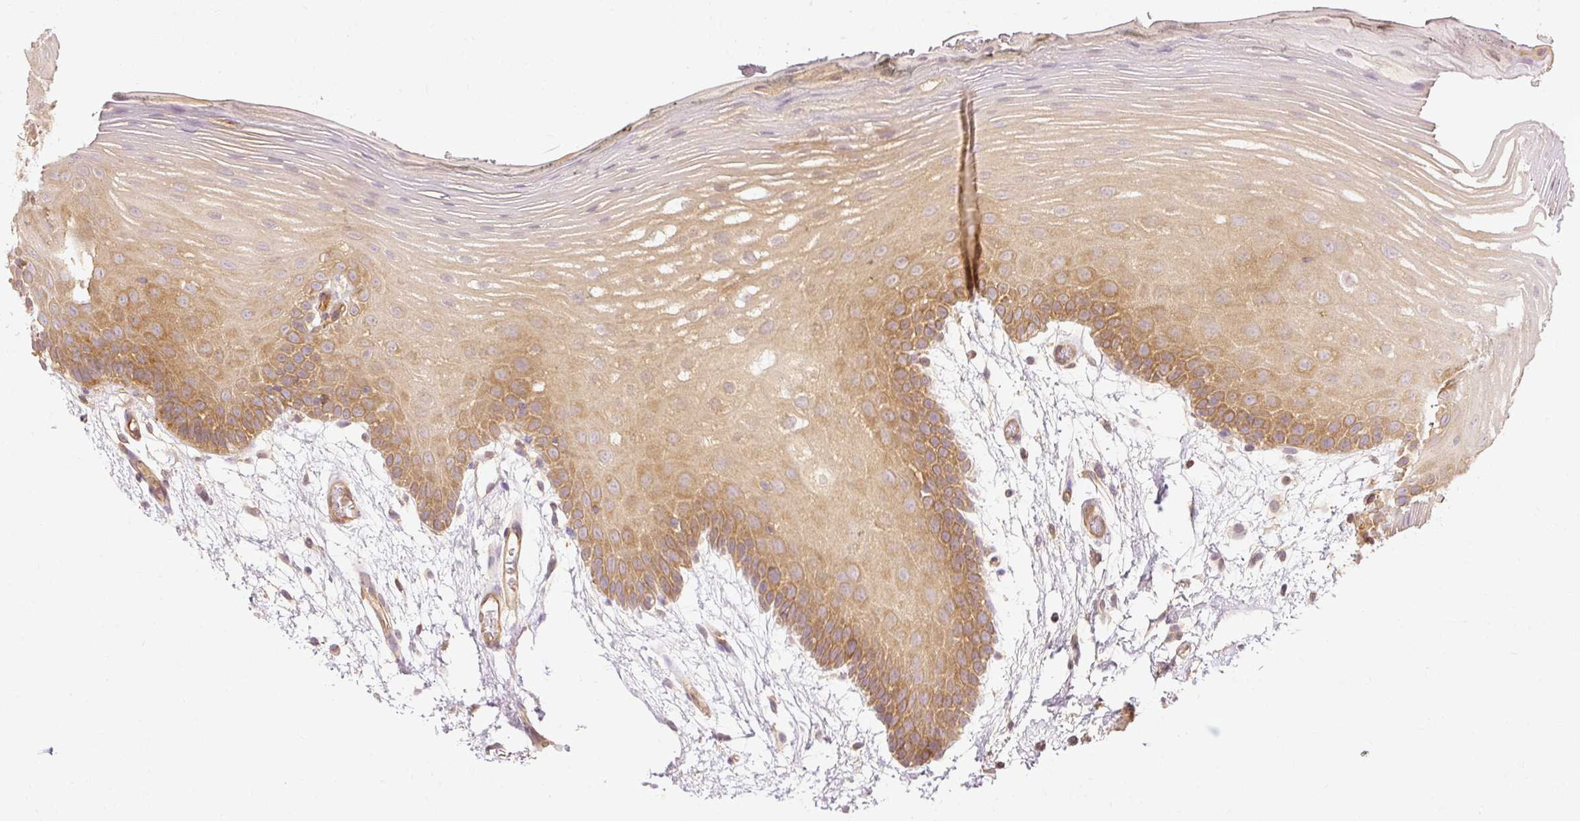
{"staining": {"intensity": "moderate", "quantity": "25%-75%", "location": "cytoplasmic/membranous"}, "tissue": "oral mucosa", "cell_type": "Squamous epithelial cells", "image_type": "normal", "snomed": [{"axis": "morphology", "description": "Normal tissue, NOS"}, {"axis": "morphology", "description": "Squamous cell carcinoma, NOS"}, {"axis": "topography", "description": "Oral tissue"}, {"axis": "topography", "description": "Head-Neck"}], "caption": "A photomicrograph of human oral mucosa stained for a protein reveals moderate cytoplasmic/membranous brown staining in squamous epithelial cells. The protein of interest is stained brown, and the nuclei are stained in blue (DAB IHC with brightfield microscopy, high magnification).", "gene": "ARMH3", "patient": {"sex": "female", "age": 81}}